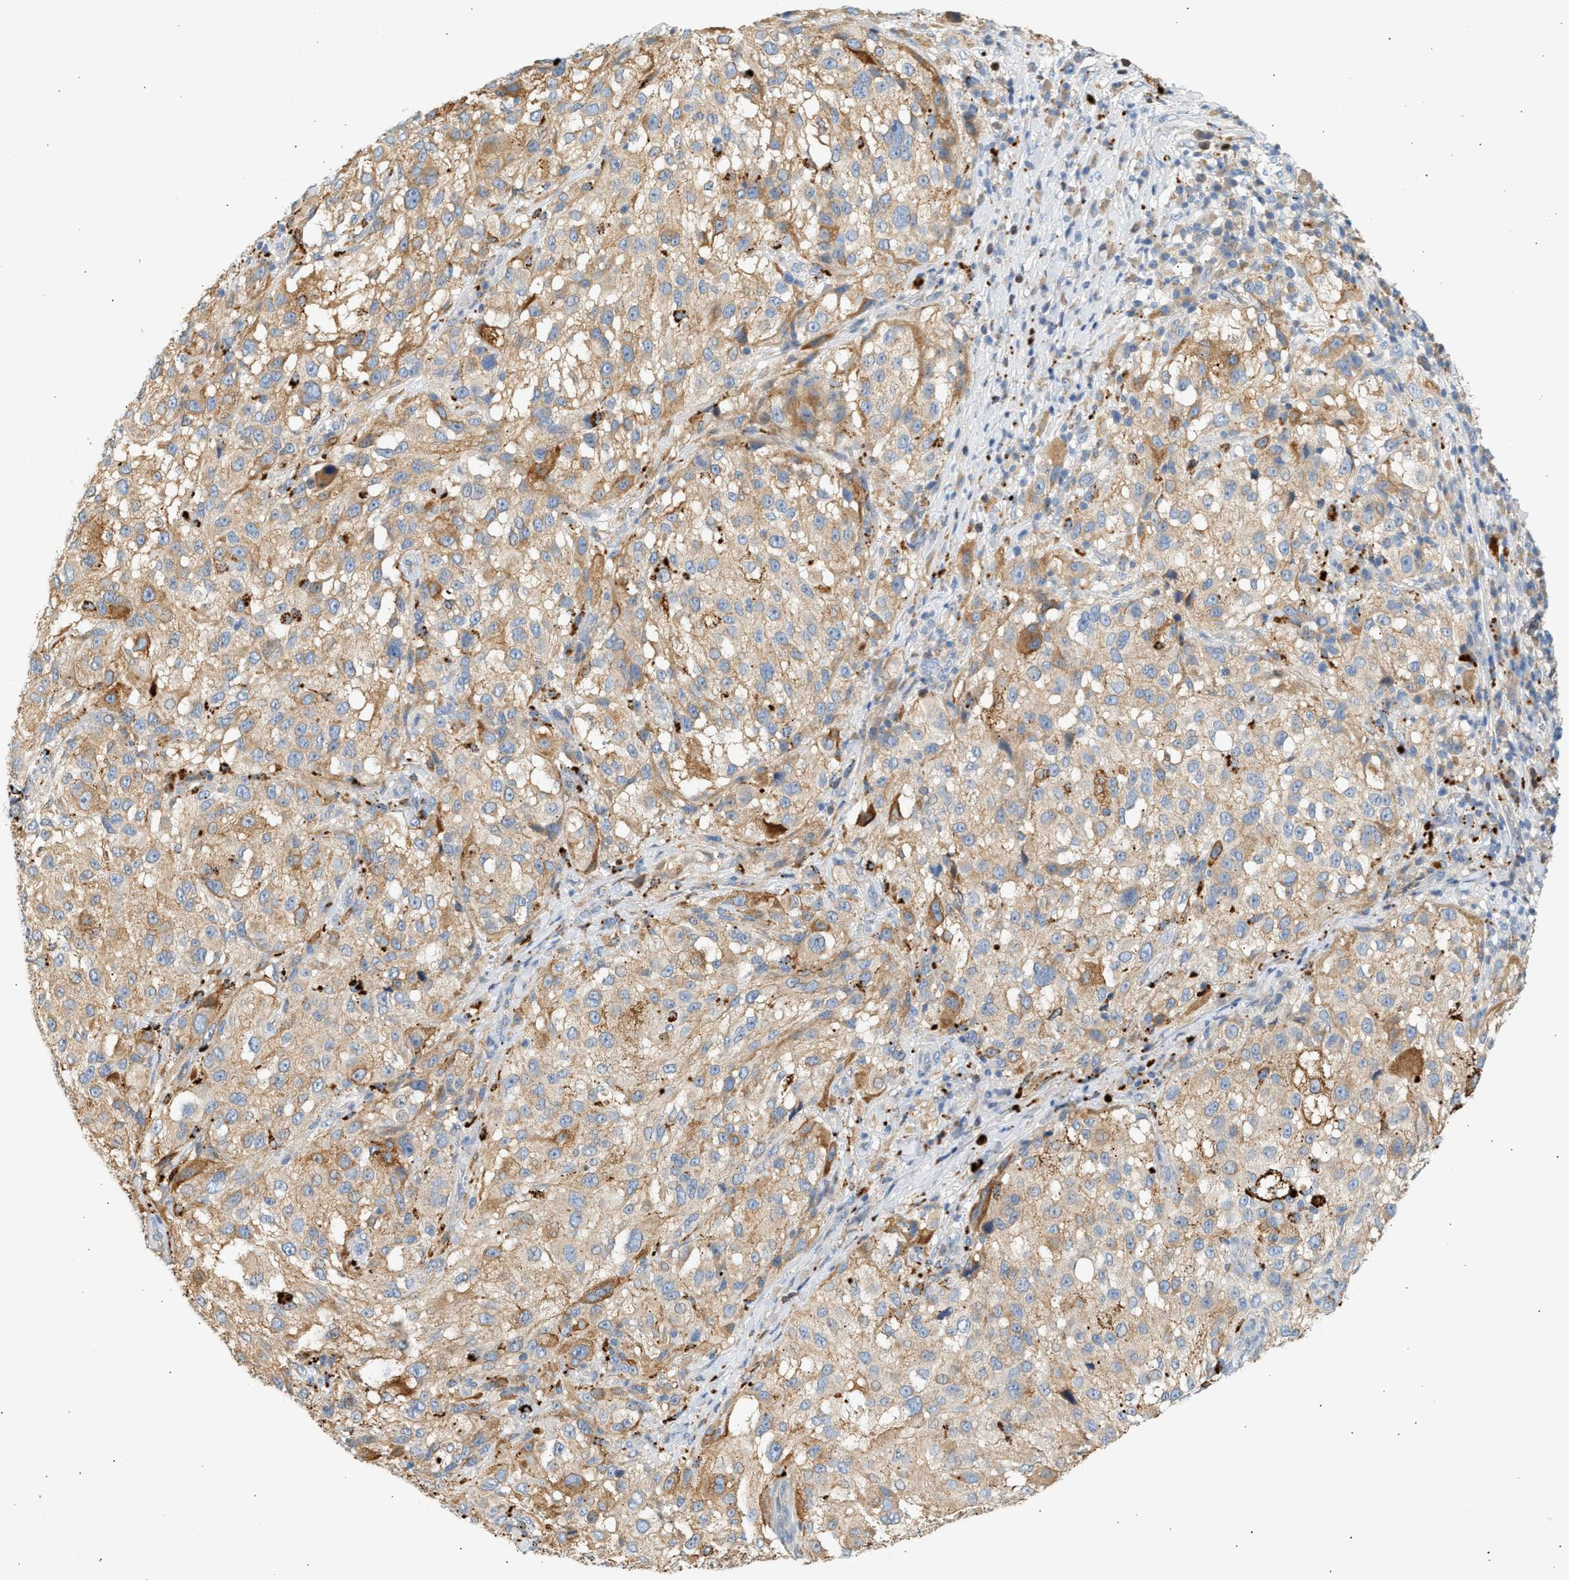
{"staining": {"intensity": "moderate", "quantity": ">75%", "location": "cytoplasmic/membranous"}, "tissue": "melanoma", "cell_type": "Tumor cells", "image_type": "cancer", "snomed": [{"axis": "morphology", "description": "Necrosis, NOS"}, {"axis": "morphology", "description": "Malignant melanoma, NOS"}, {"axis": "topography", "description": "Skin"}], "caption": "Tumor cells demonstrate medium levels of moderate cytoplasmic/membranous positivity in approximately >75% of cells in melanoma.", "gene": "ENTHD1", "patient": {"sex": "female", "age": 87}}